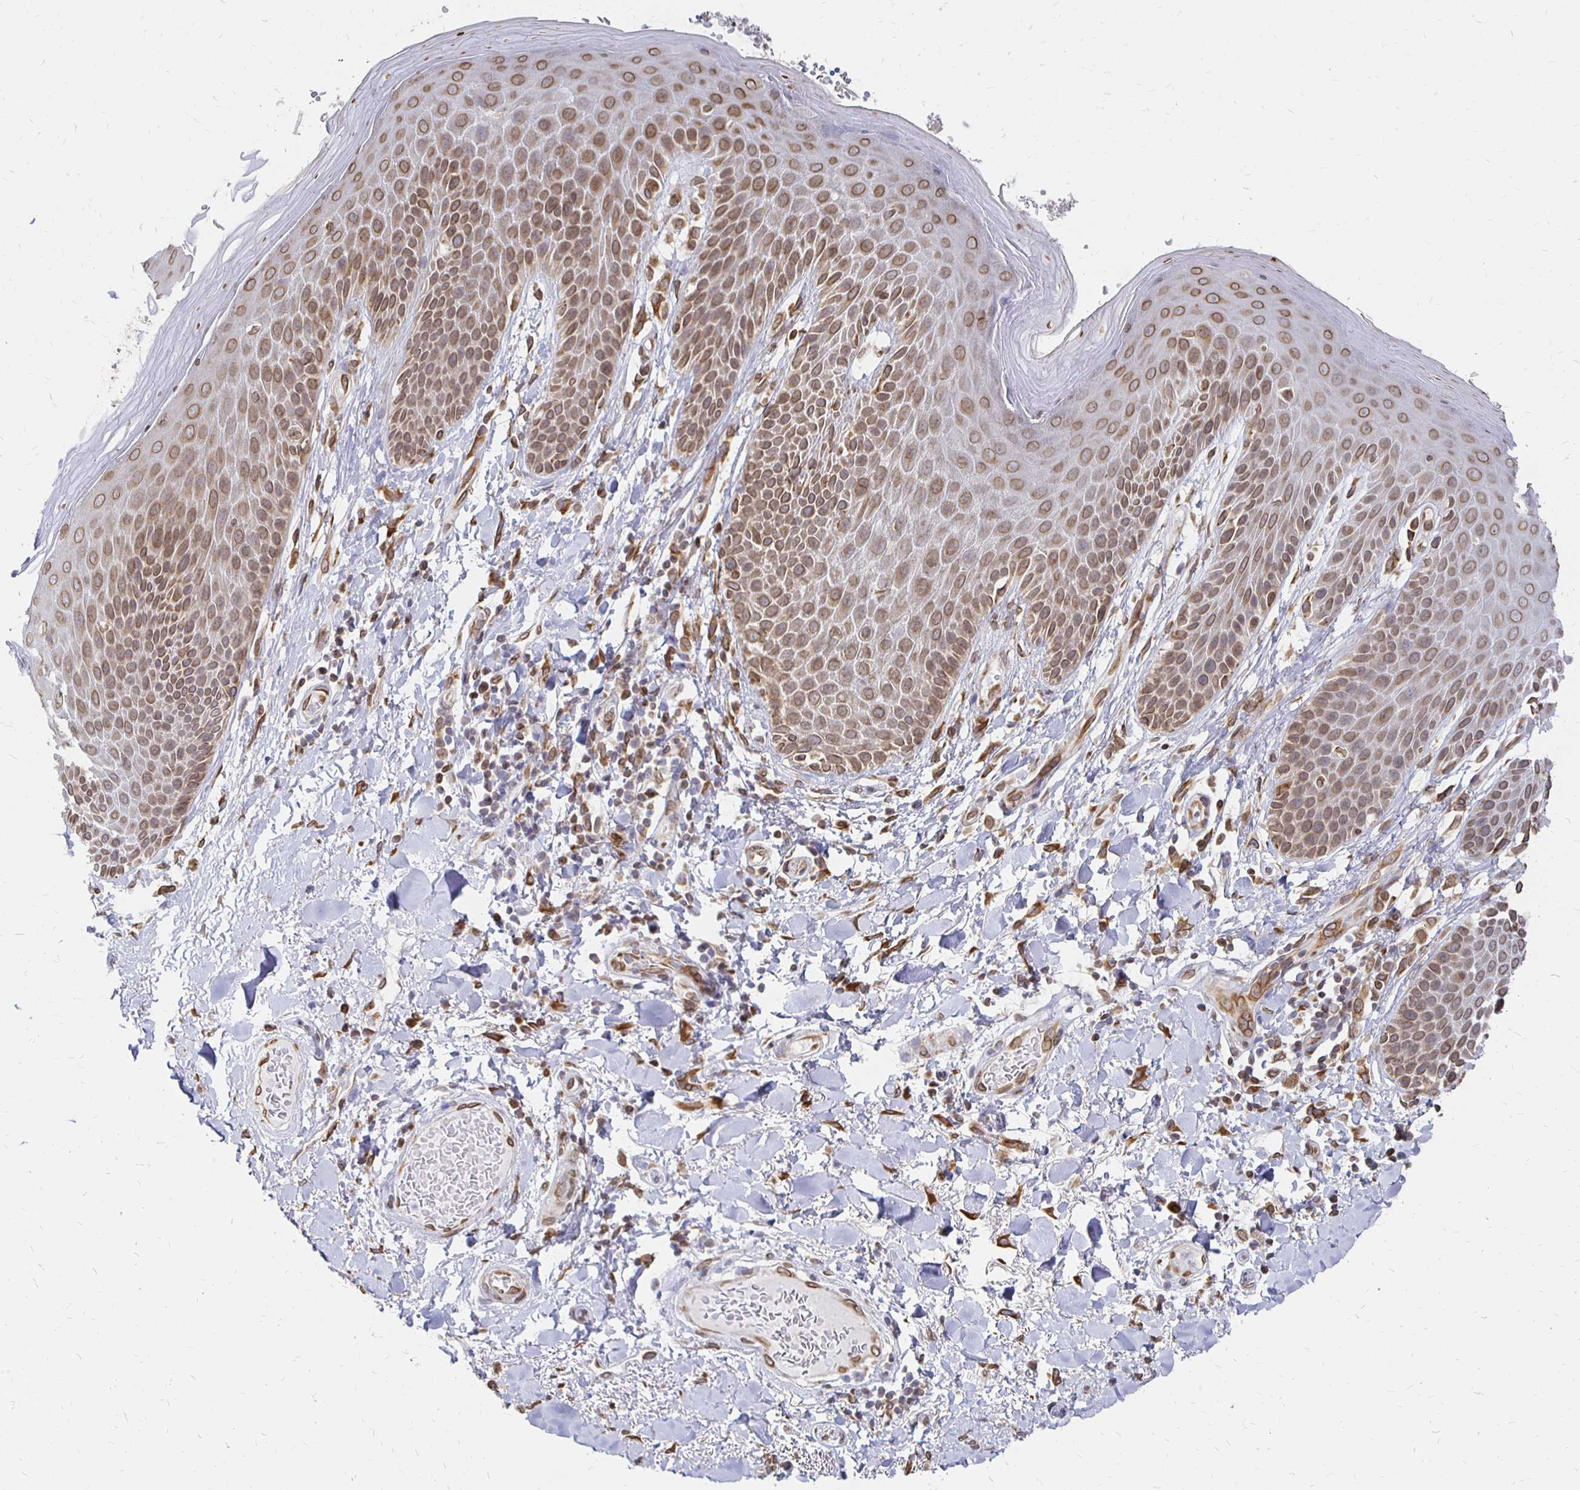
{"staining": {"intensity": "moderate", "quantity": ">75%", "location": "cytoplasmic/membranous,nuclear"}, "tissue": "skin", "cell_type": "Epidermal cells", "image_type": "normal", "snomed": [{"axis": "morphology", "description": "Normal tissue, NOS"}, {"axis": "topography", "description": "Anal"}, {"axis": "topography", "description": "Peripheral nerve tissue"}], "caption": "IHC (DAB) staining of unremarkable human skin exhibits moderate cytoplasmic/membranous,nuclear protein staining in about >75% of epidermal cells. (IHC, brightfield microscopy, high magnification).", "gene": "PELI3", "patient": {"sex": "male", "age": 51}}